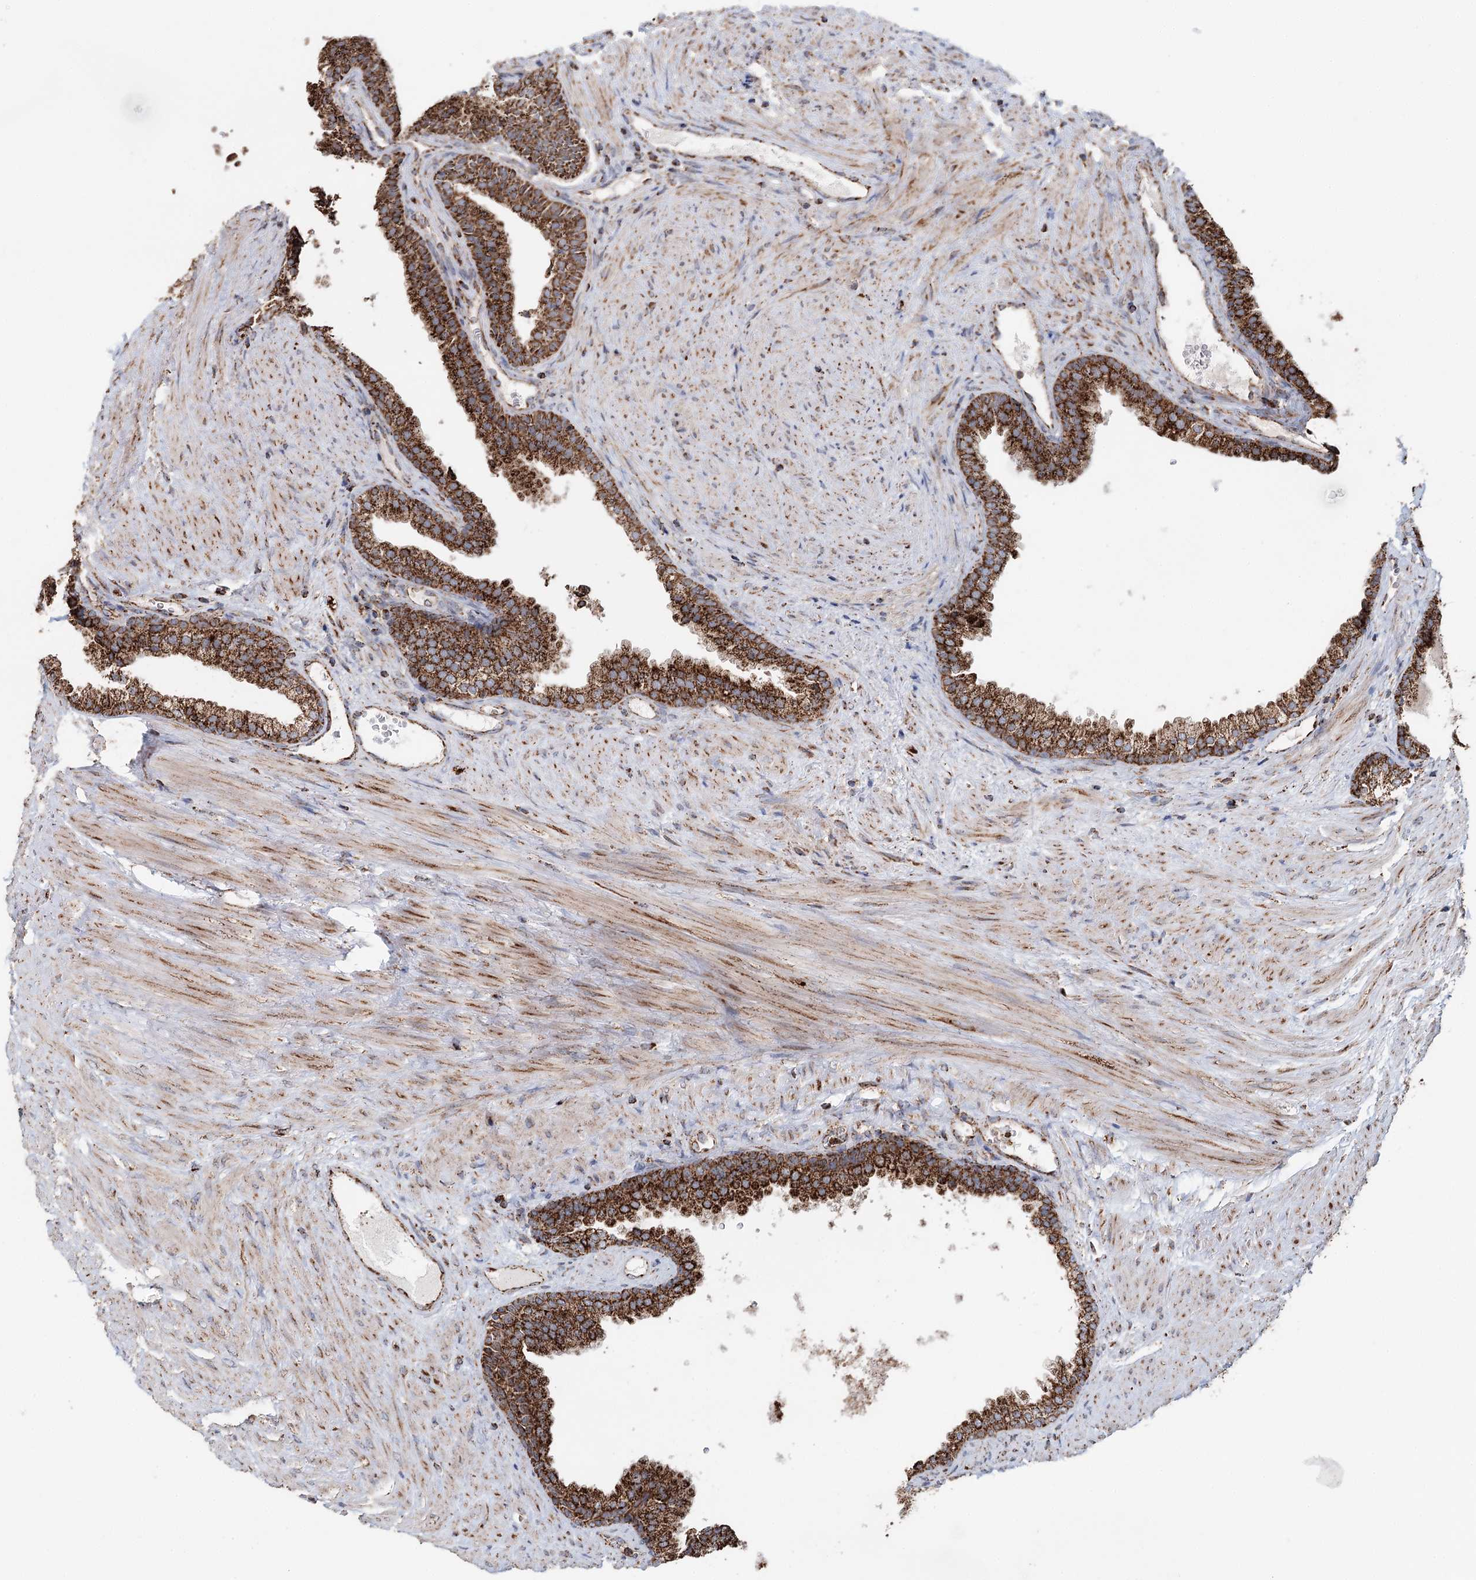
{"staining": {"intensity": "strong", "quantity": ">75%", "location": "cytoplasmic/membranous"}, "tissue": "prostate", "cell_type": "Glandular cells", "image_type": "normal", "snomed": [{"axis": "morphology", "description": "Normal tissue, NOS"}, {"axis": "topography", "description": "Prostate"}], "caption": "A high-resolution histopathology image shows immunohistochemistry staining of unremarkable prostate, which displays strong cytoplasmic/membranous expression in about >75% of glandular cells.", "gene": "APH1A", "patient": {"sex": "male", "age": 76}}